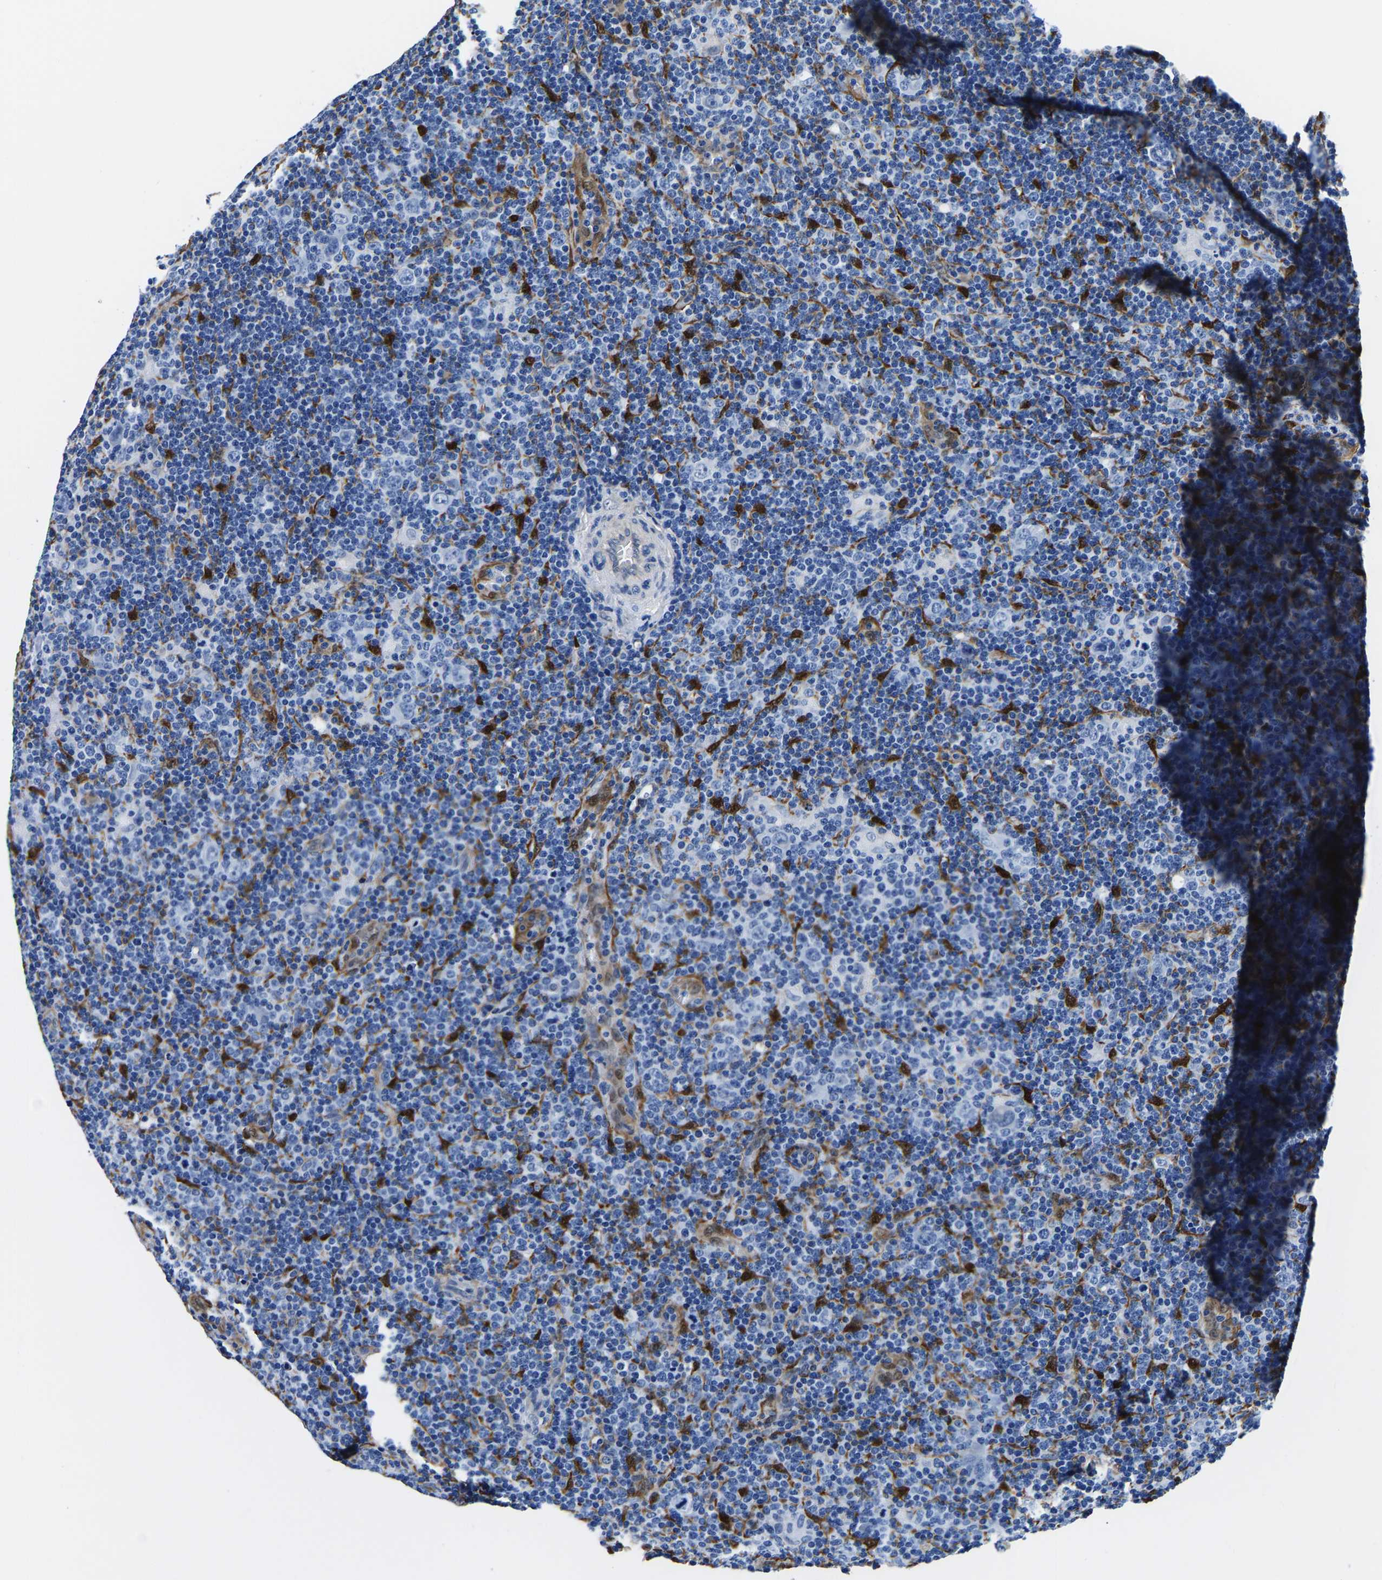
{"staining": {"intensity": "negative", "quantity": "none", "location": "none"}, "tissue": "lymphoma", "cell_type": "Tumor cells", "image_type": "cancer", "snomed": [{"axis": "morphology", "description": "Hodgkin's disease, NOS"}, {"axis": "topography", "description": "Lymph node"}], "caption": "Image shows no protein expression in tumor cells of lymphoma tissue.", "gene": "S100A13", "patient": {"sex": "female", "age": 57}}